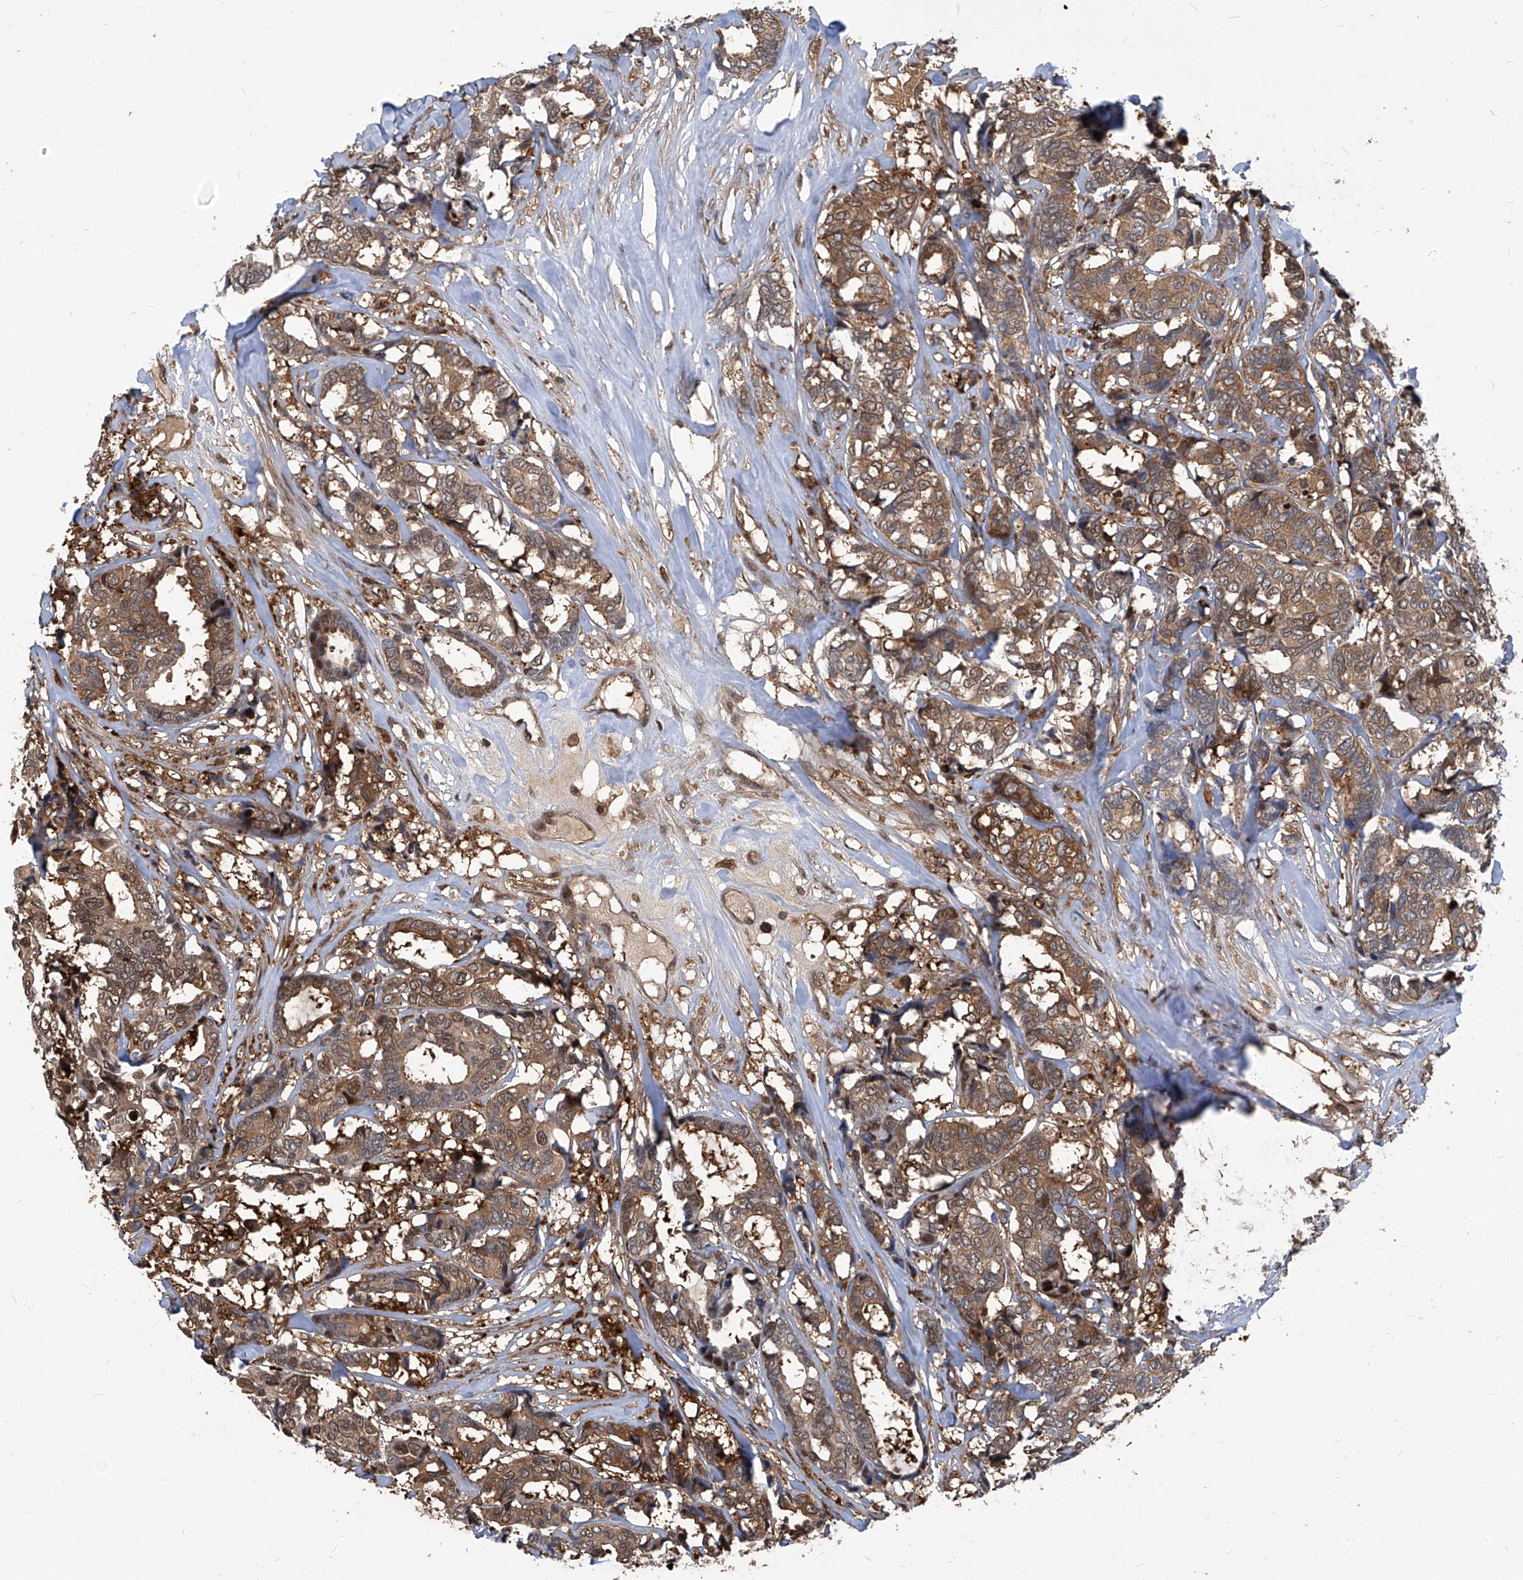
{"staining": {"intensity": "moderate", "quantity": ">75%", "location": "cytoplasmic/membranous"}, "tissue": "breast cancer", "cell_type": "Tumor cells", "image_type": "cancer", "snomed": [{"axis": "morphology", "description": "Duct carcinoma"}, {"axis": "topography", "description": "Breast"}], "caption": "Tumor cells exhibit medium levels of moderate cytoplasmic/membranous expression in approximately >75% of cells in human breast intraductal carcinoma.", "gene": "PSMB1", "patient": {"sex": "female", "age": 87}}